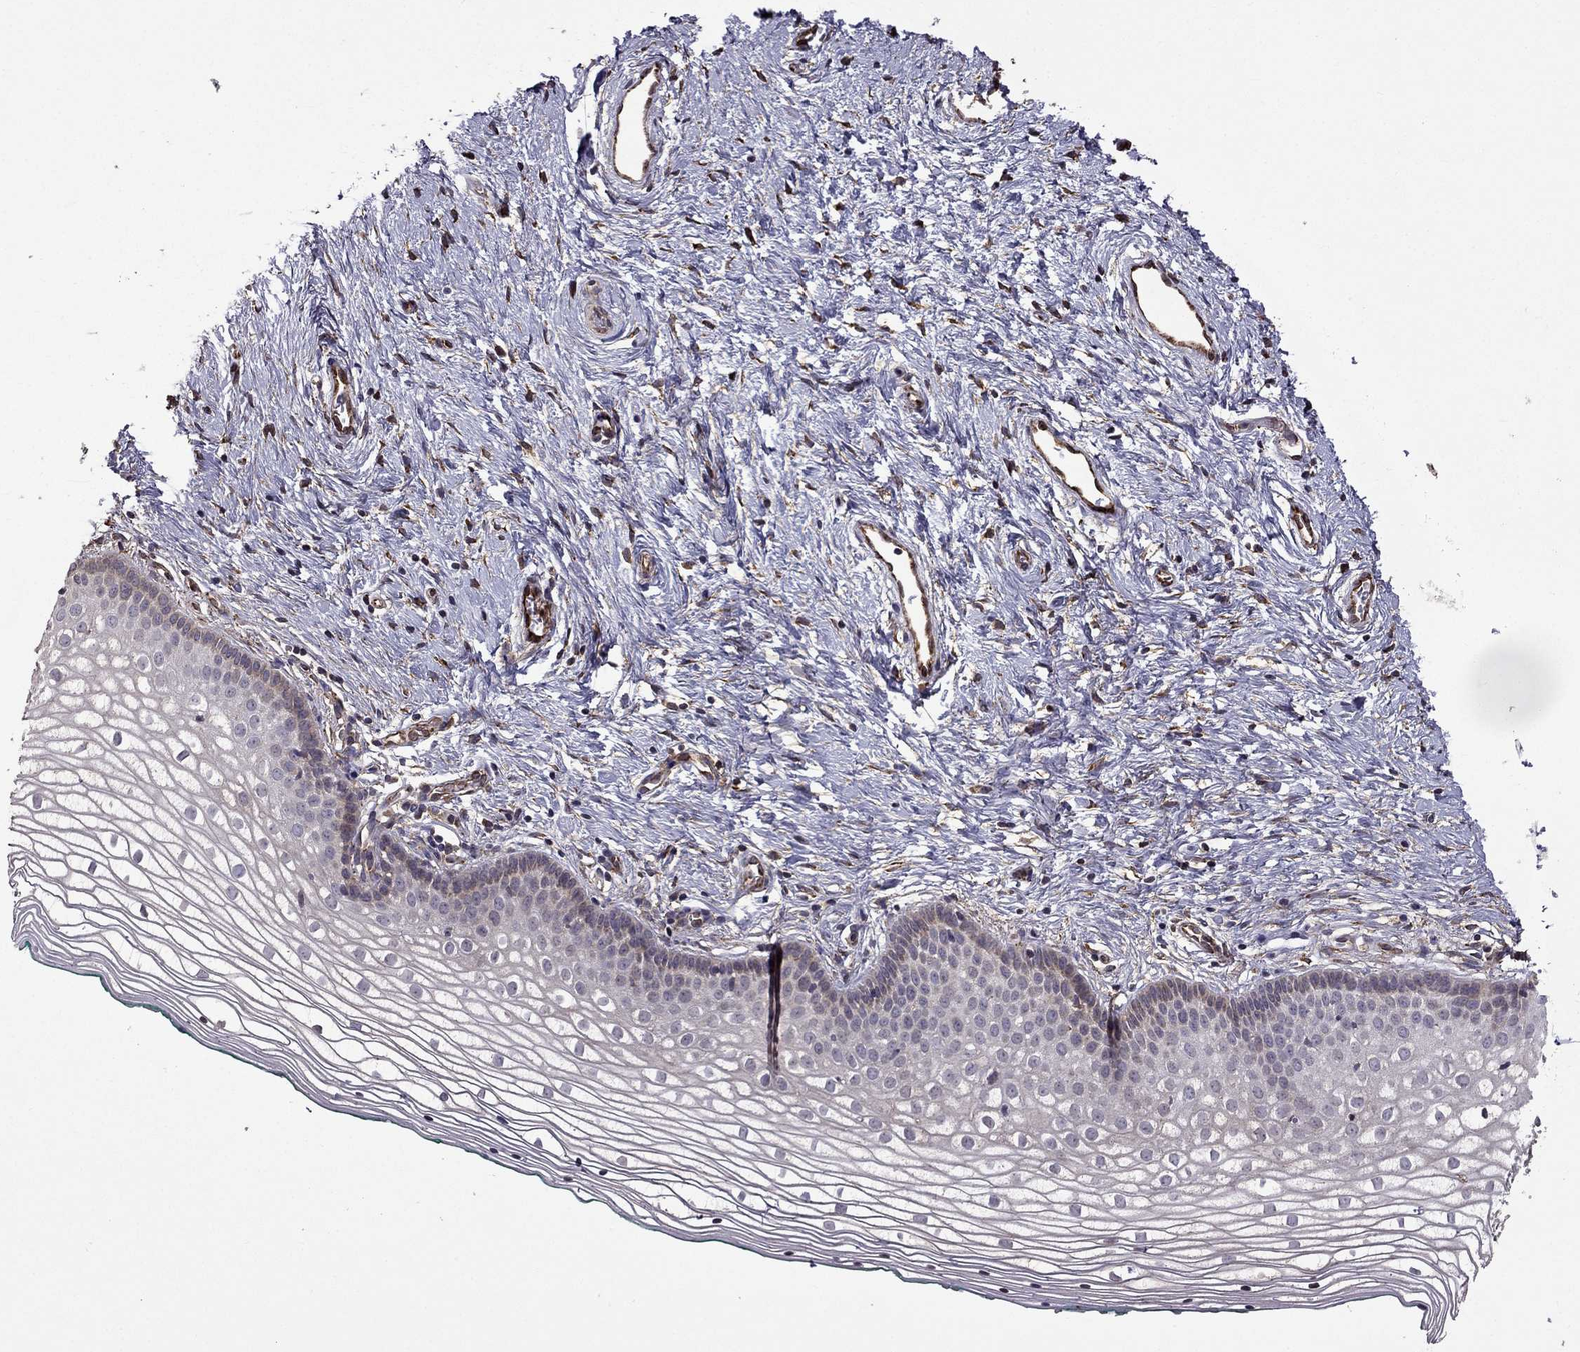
{"staining": {"intensity": "weak", "quantity": "<25%", "location": "cytoplasmic/membranous"}, "tissue": "vagina", "cell_type": "Squamous epithelial cells", "image_type": "normal", "snomed": [{"axis": "morphology", "description": "Normal tissue, NOS"}, {"axis": "topography", "description": "Vagina"}], "caption": "High power microscopy photomicrograph of an immunohistochemistry (IHC) micrograph of benign vagina, revealing no significant expression in squamous epithelial cells. (IHC, brightfield microscopy, high magnification).", "gene": "IKBIP", "patient": {"sex": "female", "age": 36}}